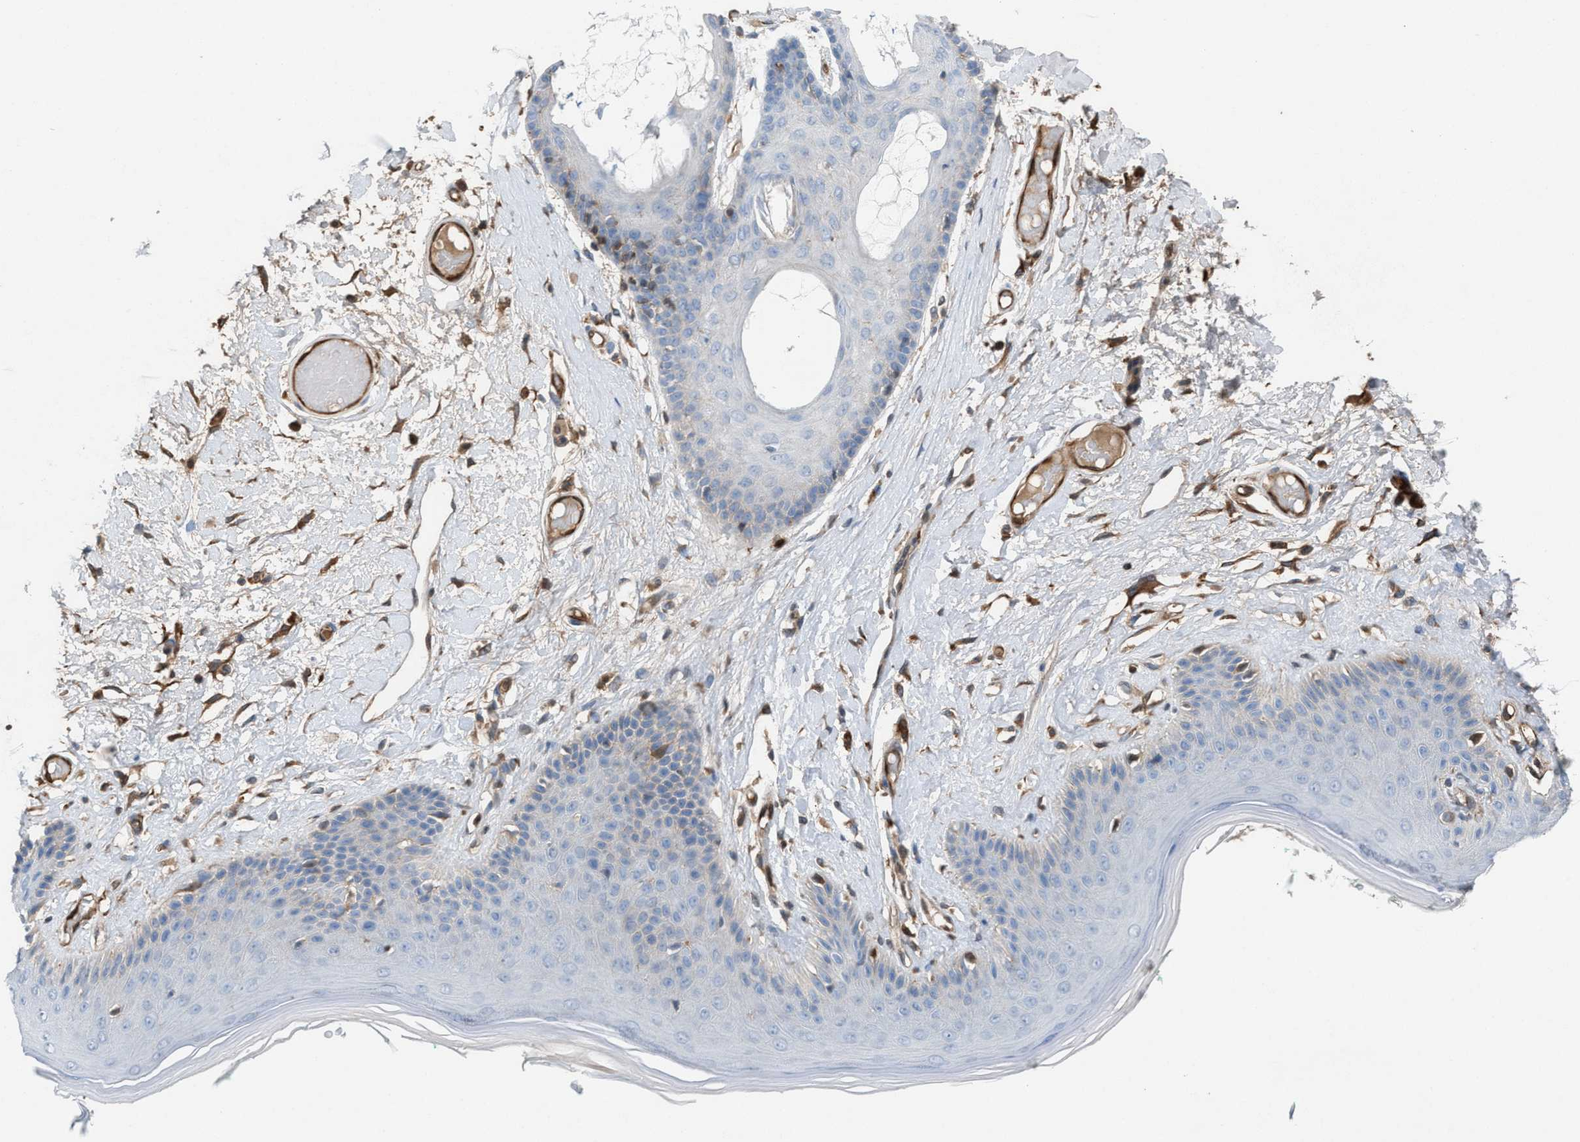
{"staining": {"intensity": "negative", "quantity": "none", "location": "none"}, "tissue": "skin", "cell_type": "Epidermal cells", "image_type": "normal", "snomed": [{"axis": "morphology", "description": "Normal tissue, NOS"}, {"axis": "topography", "description": "Vulva"}], "caption": "This is an IHC photomicrograph of unremarkable skin. There is no positivity in epidermal cells.", "gene": "TPK1", "patient": {"sex": "female", "age": 73}}